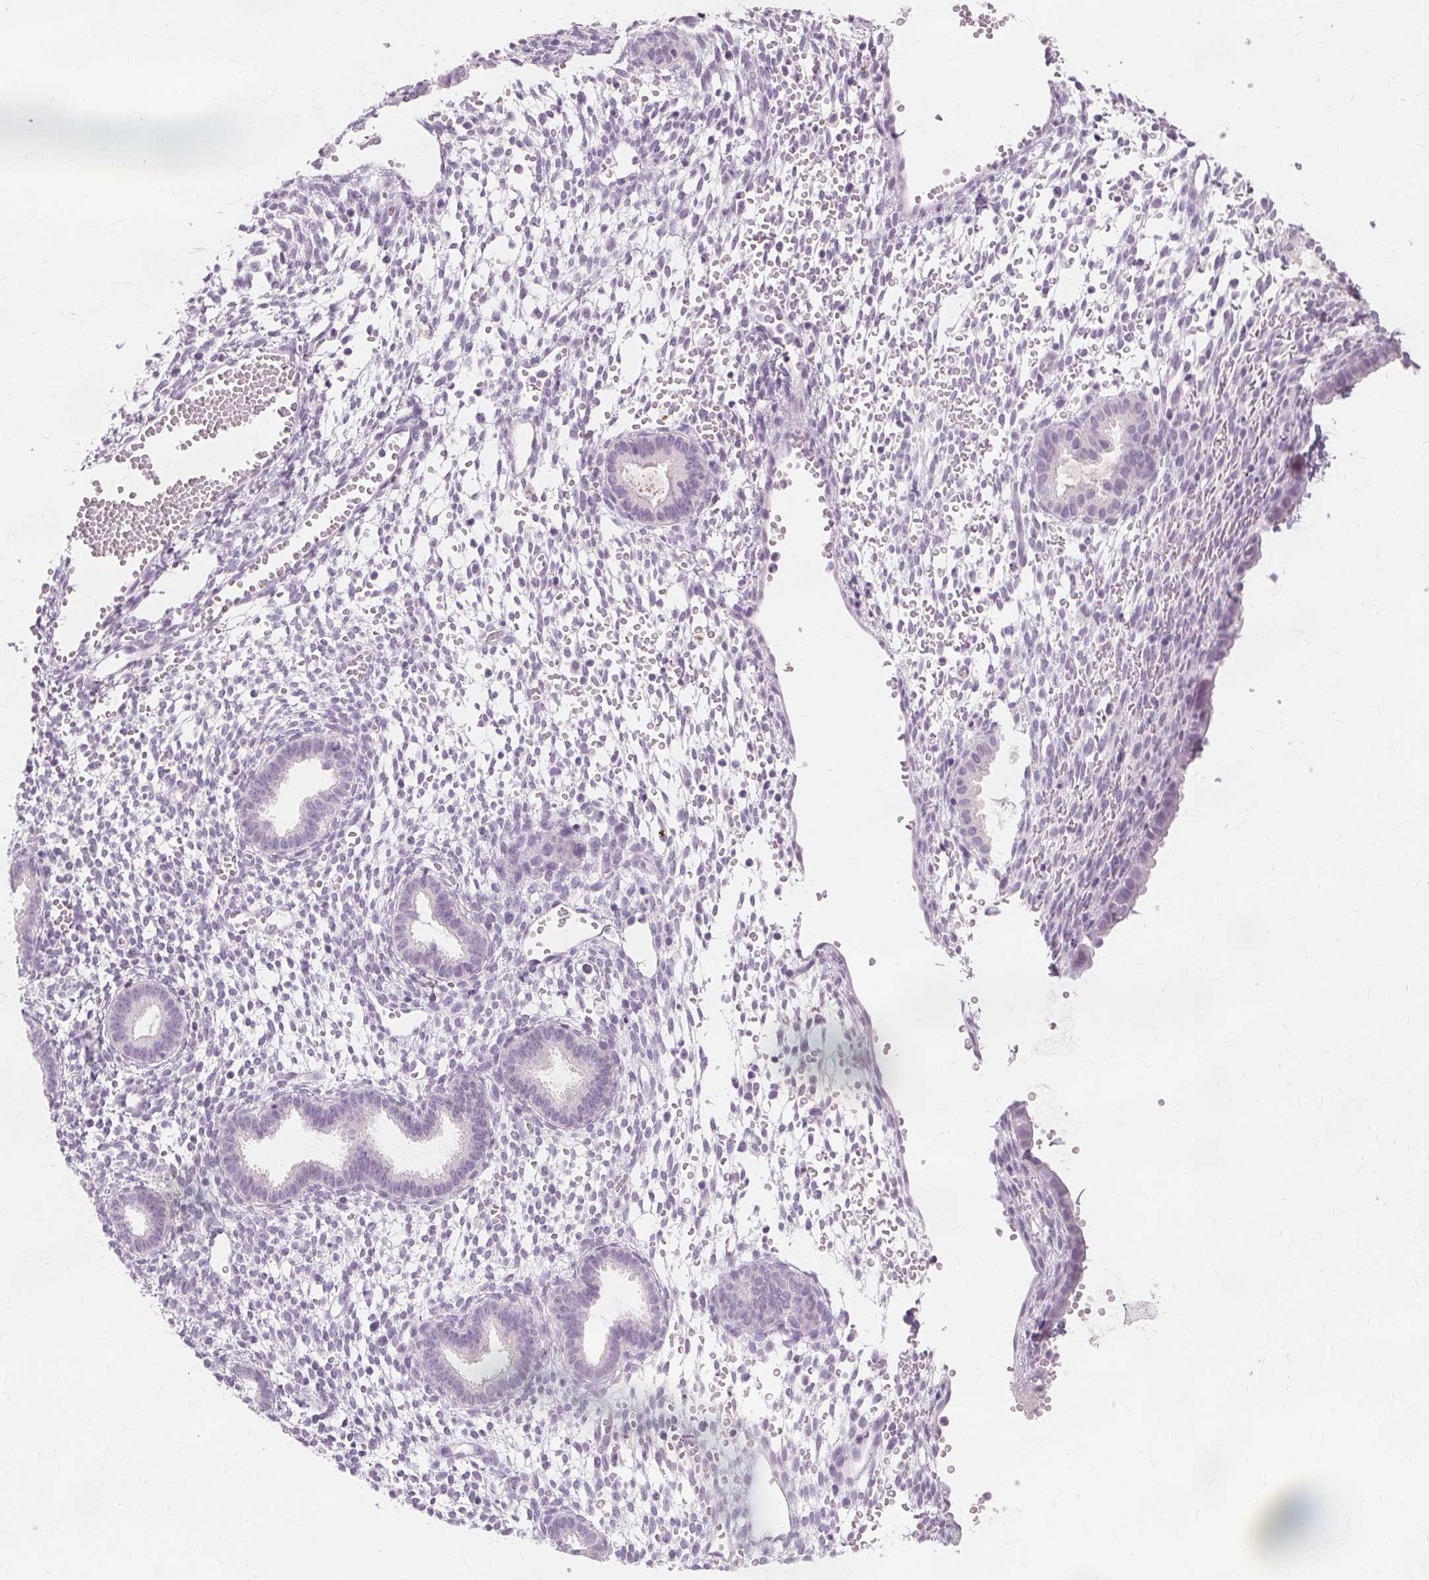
{"staining": {"intensity": "negative", "quantity": "none", "location": "none"}, "tissue": "endometrium", "cell_type": "Cells in endometrial stroma", "image_type": "normal", "snomed": [{"axis": "morphology", "description": "Normal tissue, NOS"}, {"axis": "topography", "description": "Endometrium"}], "caption": "Protein analysis of benign endometrium displays no significant staining in cells in endometrial stroma.", "gene": "MUC12", "patient": {"sex": "female", "age": 36}}